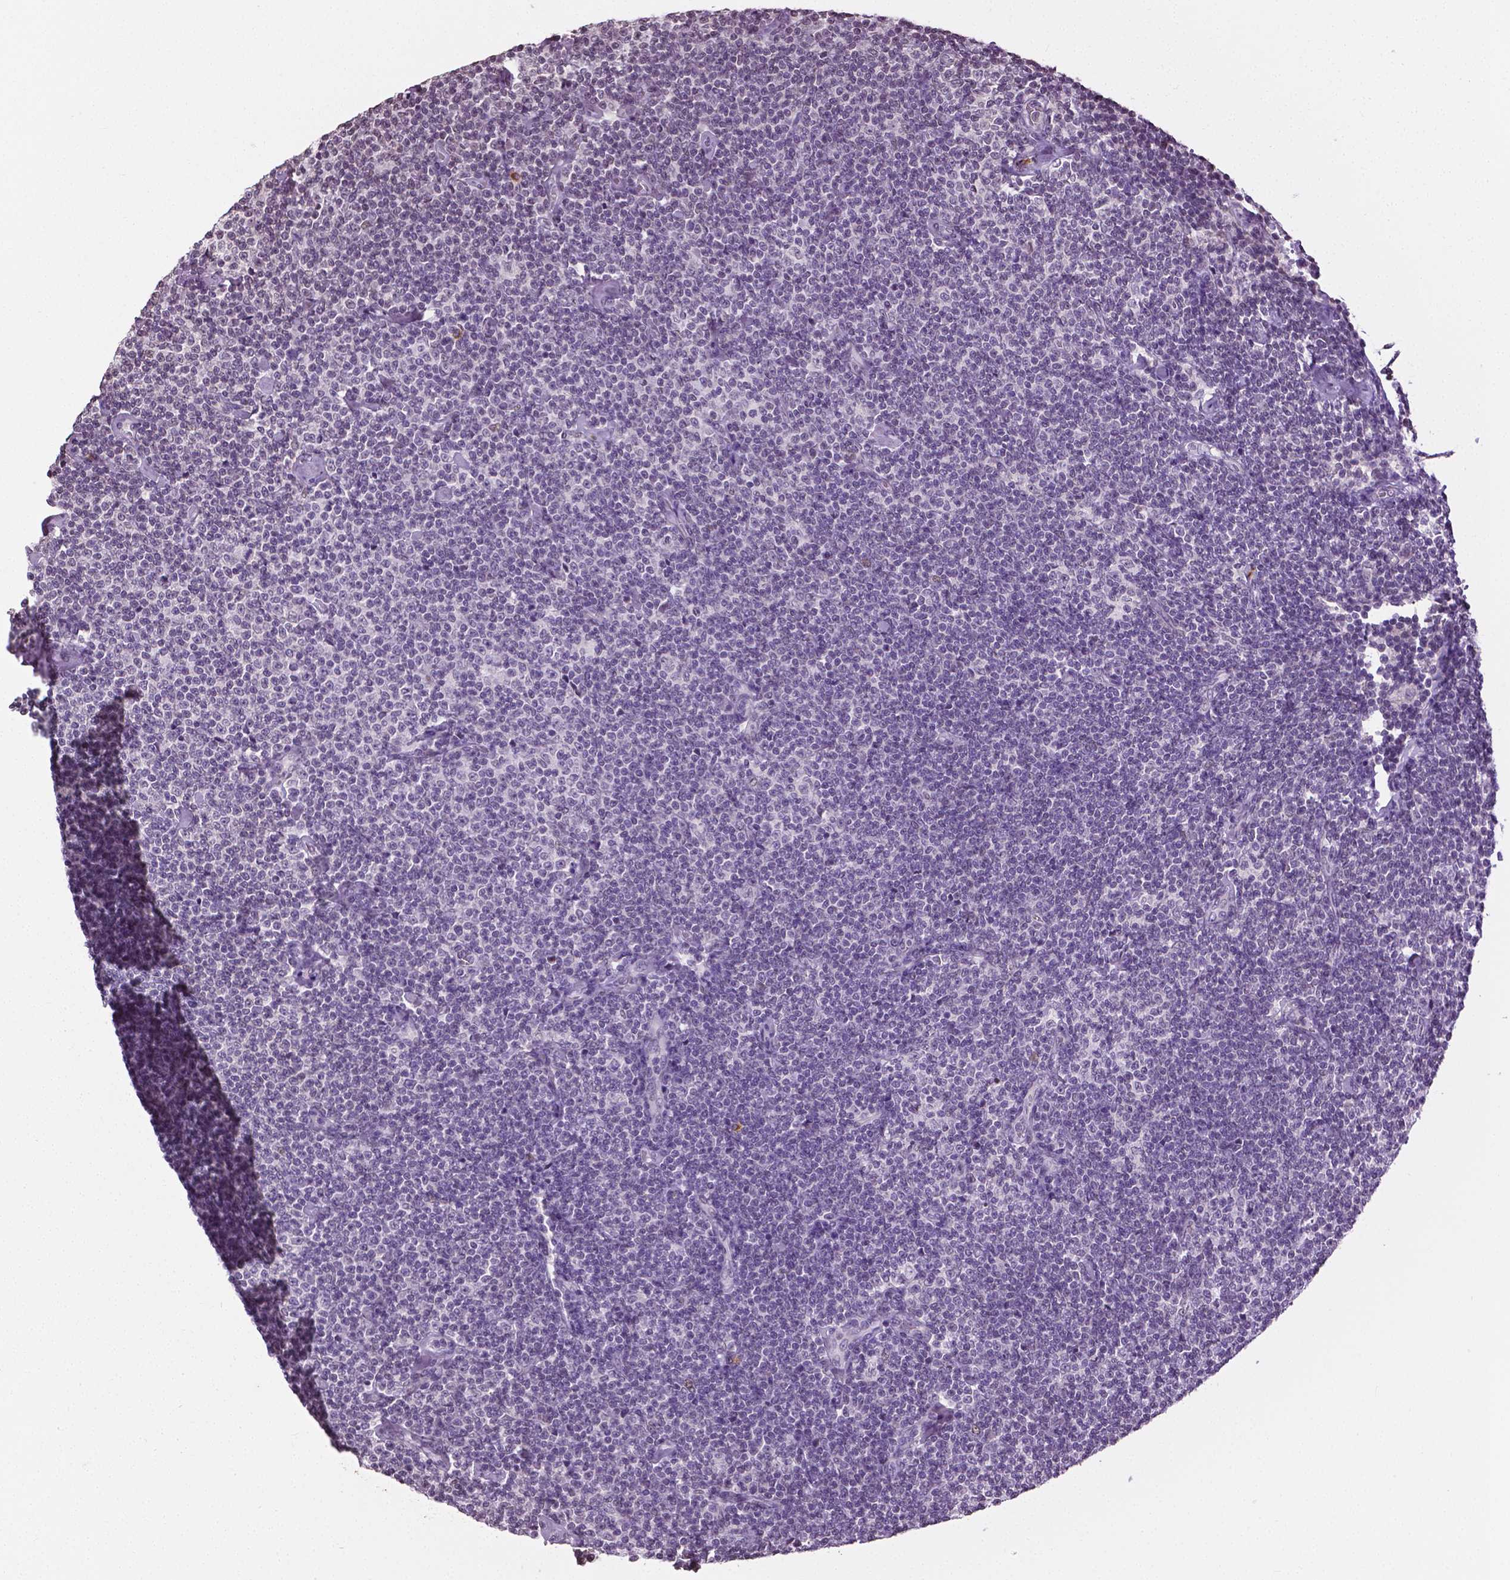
{"staining": {"intensity": "negative", "quantity": "none", "location": "none"}, "tissue": "lymphoma", "cell_type": "Tumor cells", "image_type": "cancer", "snomed": [{"axis": "morphology", "description": "Malignant lymphoma, non-Hodgkin's type, Low grade"}, {"axis": "topography", "description": "Lymph node"}], "caption": "Micrograph shows no significant protein positivity in tumor cells of low-grade malignant lymphoma, non-Hodgkin's type. (IHC, brightfield microscopy, high magnification).", "gene": "DLX5", "patient": {"sex": "male", "age": 81}}